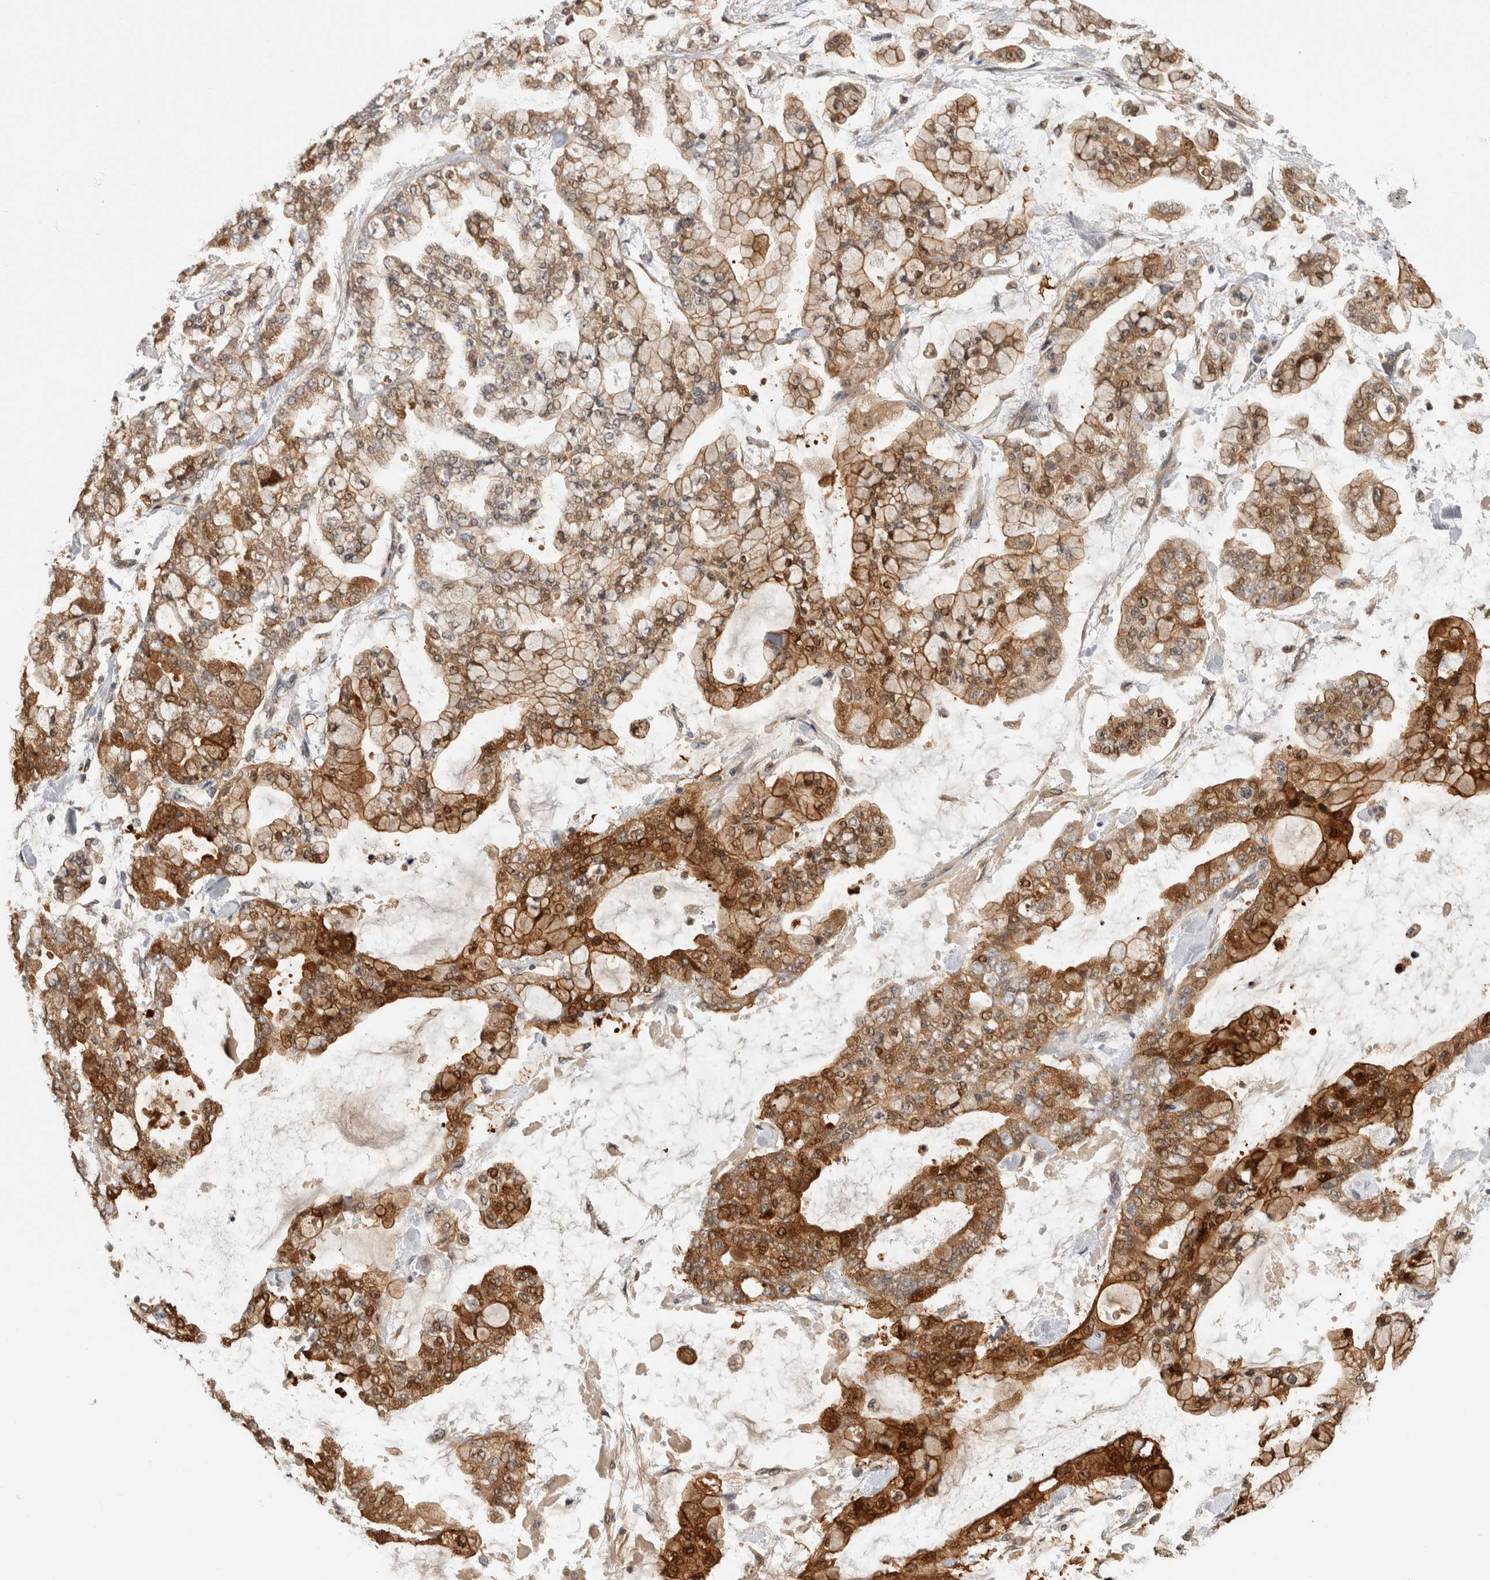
{"staining": {"intensity": "strong", "quantity": "25%-75%", "location": "cytoplasmic/membranous,nuclear"}, "tissue": "stomach cancer", "cell_type": "Tumor cells", "image_type": "cancer", "snomed": [{"axis": "morphology", "description": "Normal tissue, NOS"}, {"axis": "morphology", "description": "Adenocarcinoma, NOS"}, {"axis": "topography", "description": "Stomach, upper"}, {"axis": "topography", "description": "Stomach"}], "caption": "Stomach adenocarcinoma tissue demonstrates strong cytoplasmic/membranous and nuclear positivity in approximately 25%-75% of tumor cells (Stains: DAB in brown, nuclei in blue, Microscopy: brightfield microscopy at high magnification).", "gene": "PGM1", "patient": {"sex": "male", "age": 76}}